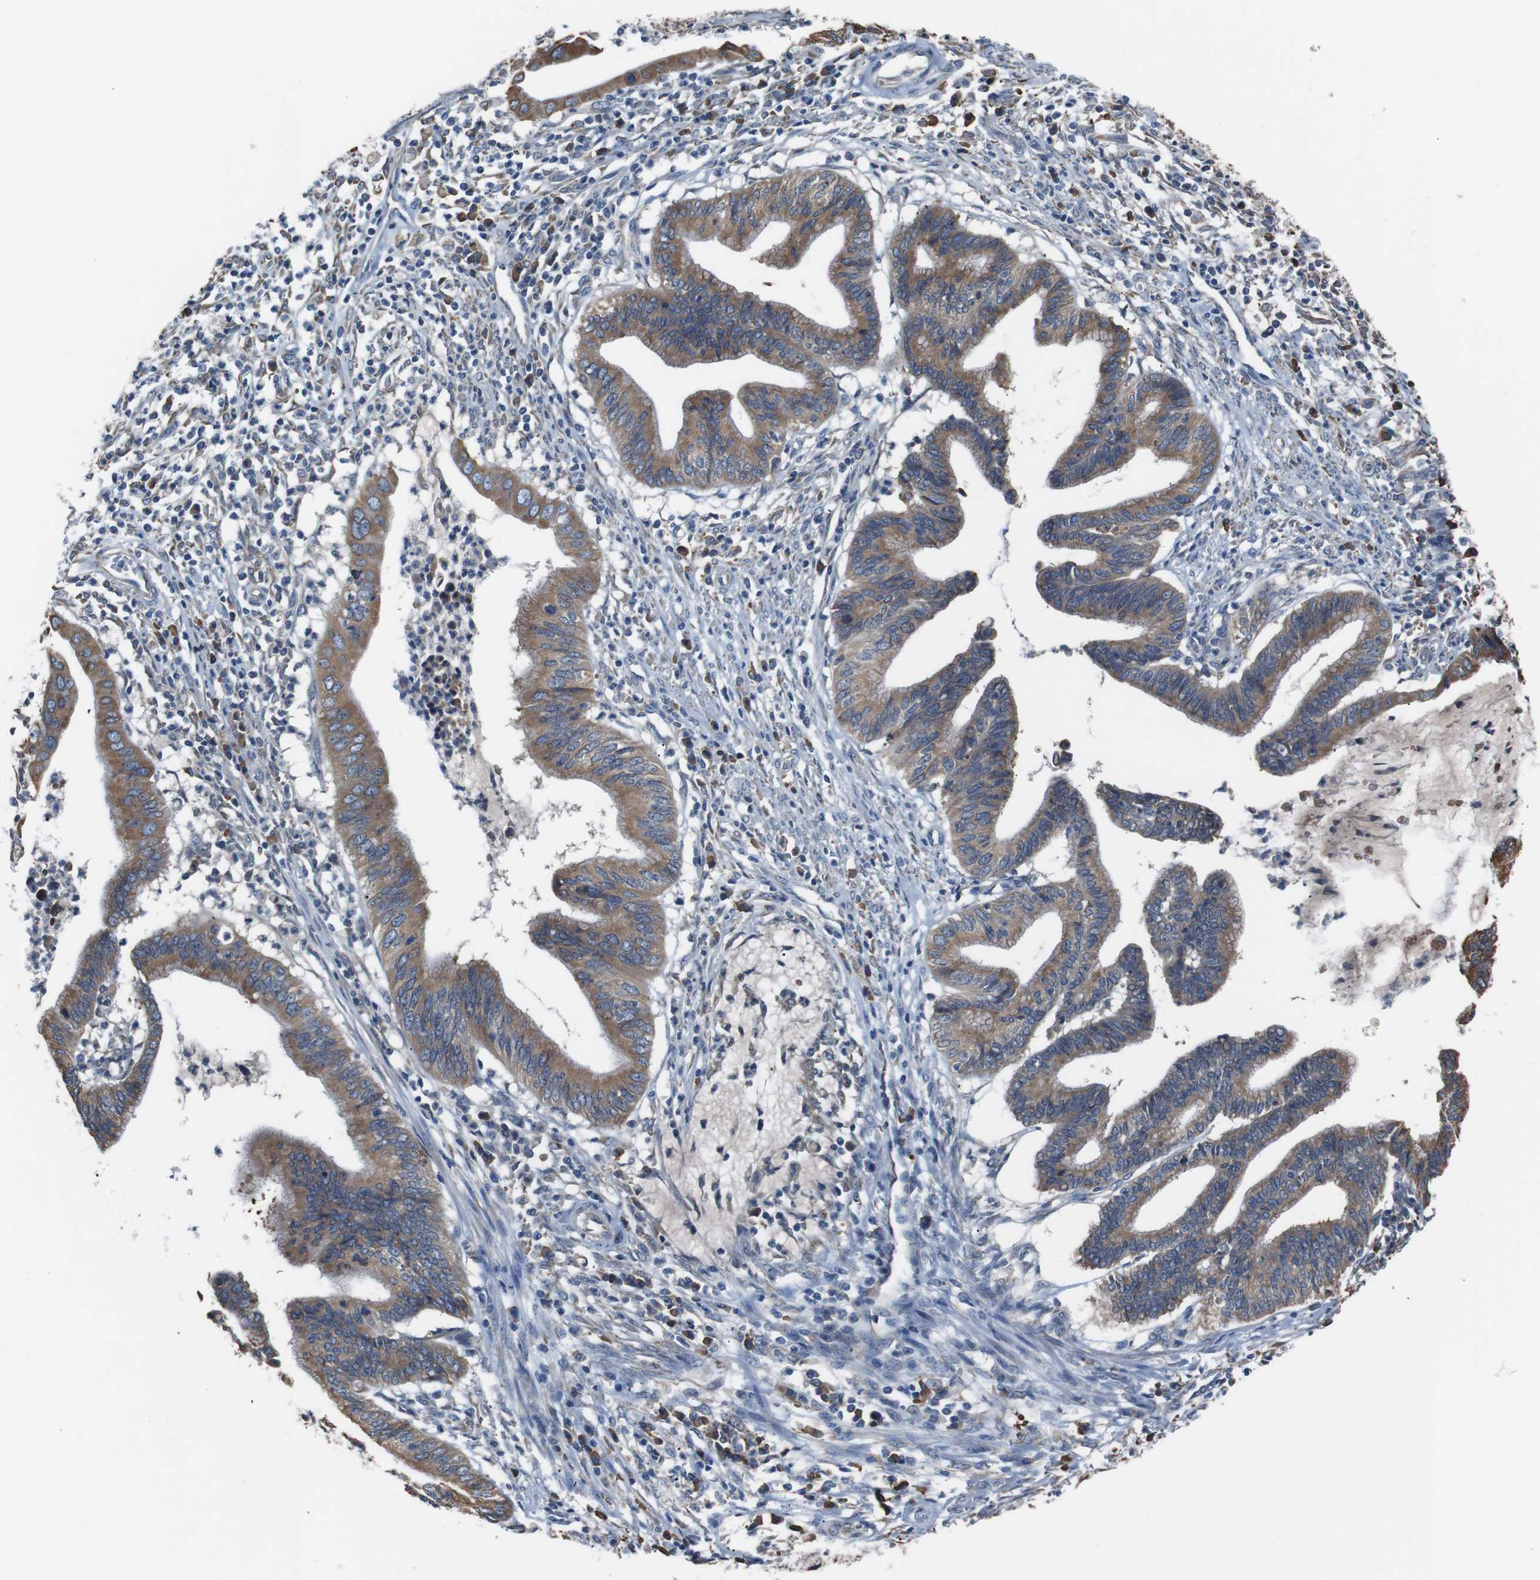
{"staining": {"intensity": "moderate", "quantity": ">75%", "location": "cytoplasmic/membranous"}, "tissue": "cervical cancer", "cell_type": "Tumor cells", "image_type": "cancer", "snomed": [{"axis": "morphology", "description": "Adenocarcinoma, NOS"}, {"axis": "topography", "description": "Cervix"}], "caption": "Immunohistochemistry (IHC) of human cervical cancer (adenocarcinoma) reveals medium levels of moderate cytoplasmic/membranous expression in about >75% of tumor cells. The staining is performed using DAB brown chromogen to label protein expression. The nuclei are counter-stained blue using hematoxylin.", "gene": "SIGMAR1", "patient": {"sex": "female", "age": 36}}